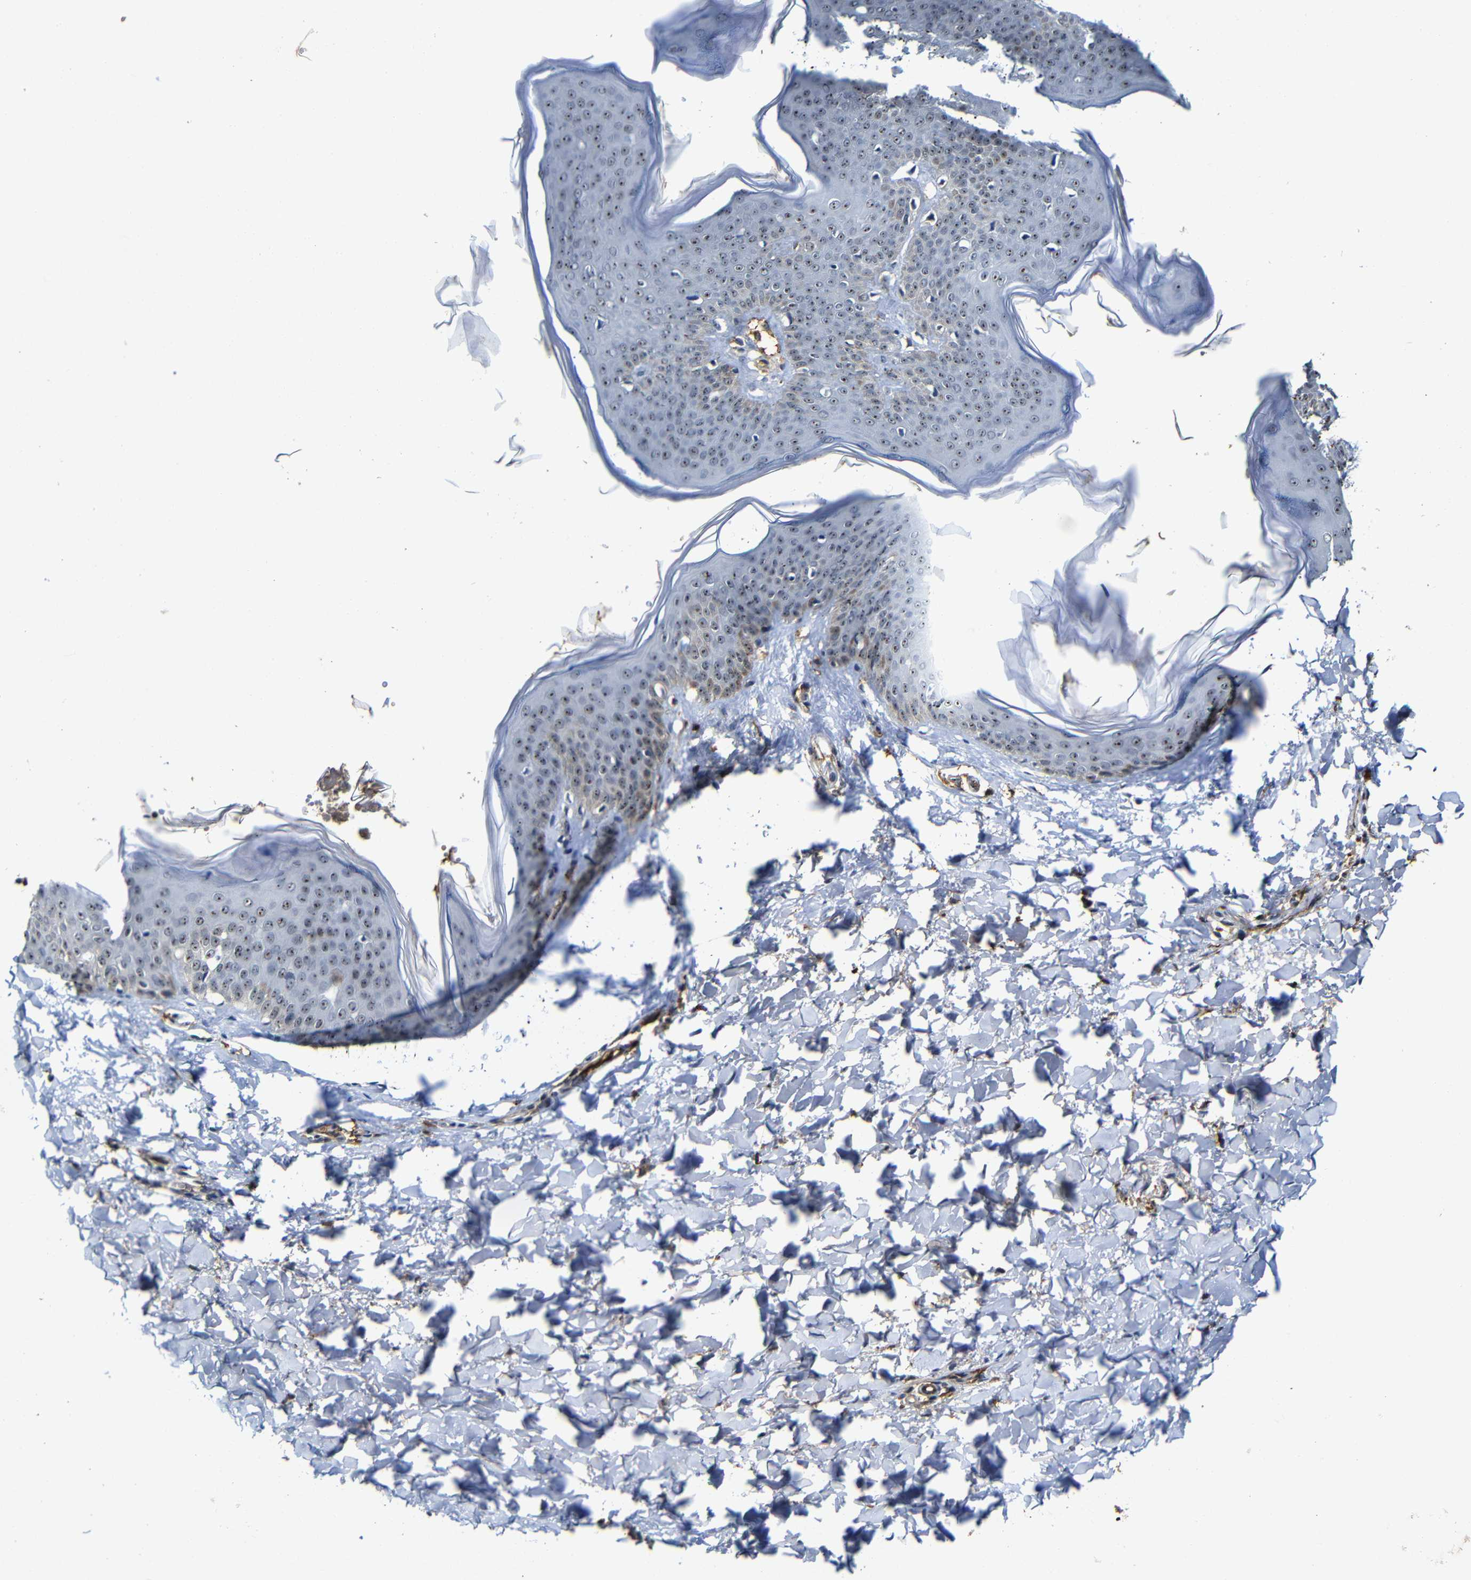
{"staining": {"intensity": "weak", "quantity": ">75%", "location": "cytoplasmic/membranous"}, "tissue": "skin", "cell_type": "Fibroblasts", "image_type": "normal", "snomed": [{"axis": "morphology", "description": "Normal tissue, NOS"}, {"axis": "topography", "description": "Skin"}], "caption": "Protein staining reveals weak cytoplasmic/membranous staining in about >75% of fibroblasts in benign skin.", "gene": "MYC", "patient": {"sex": "female", "age": 17}}